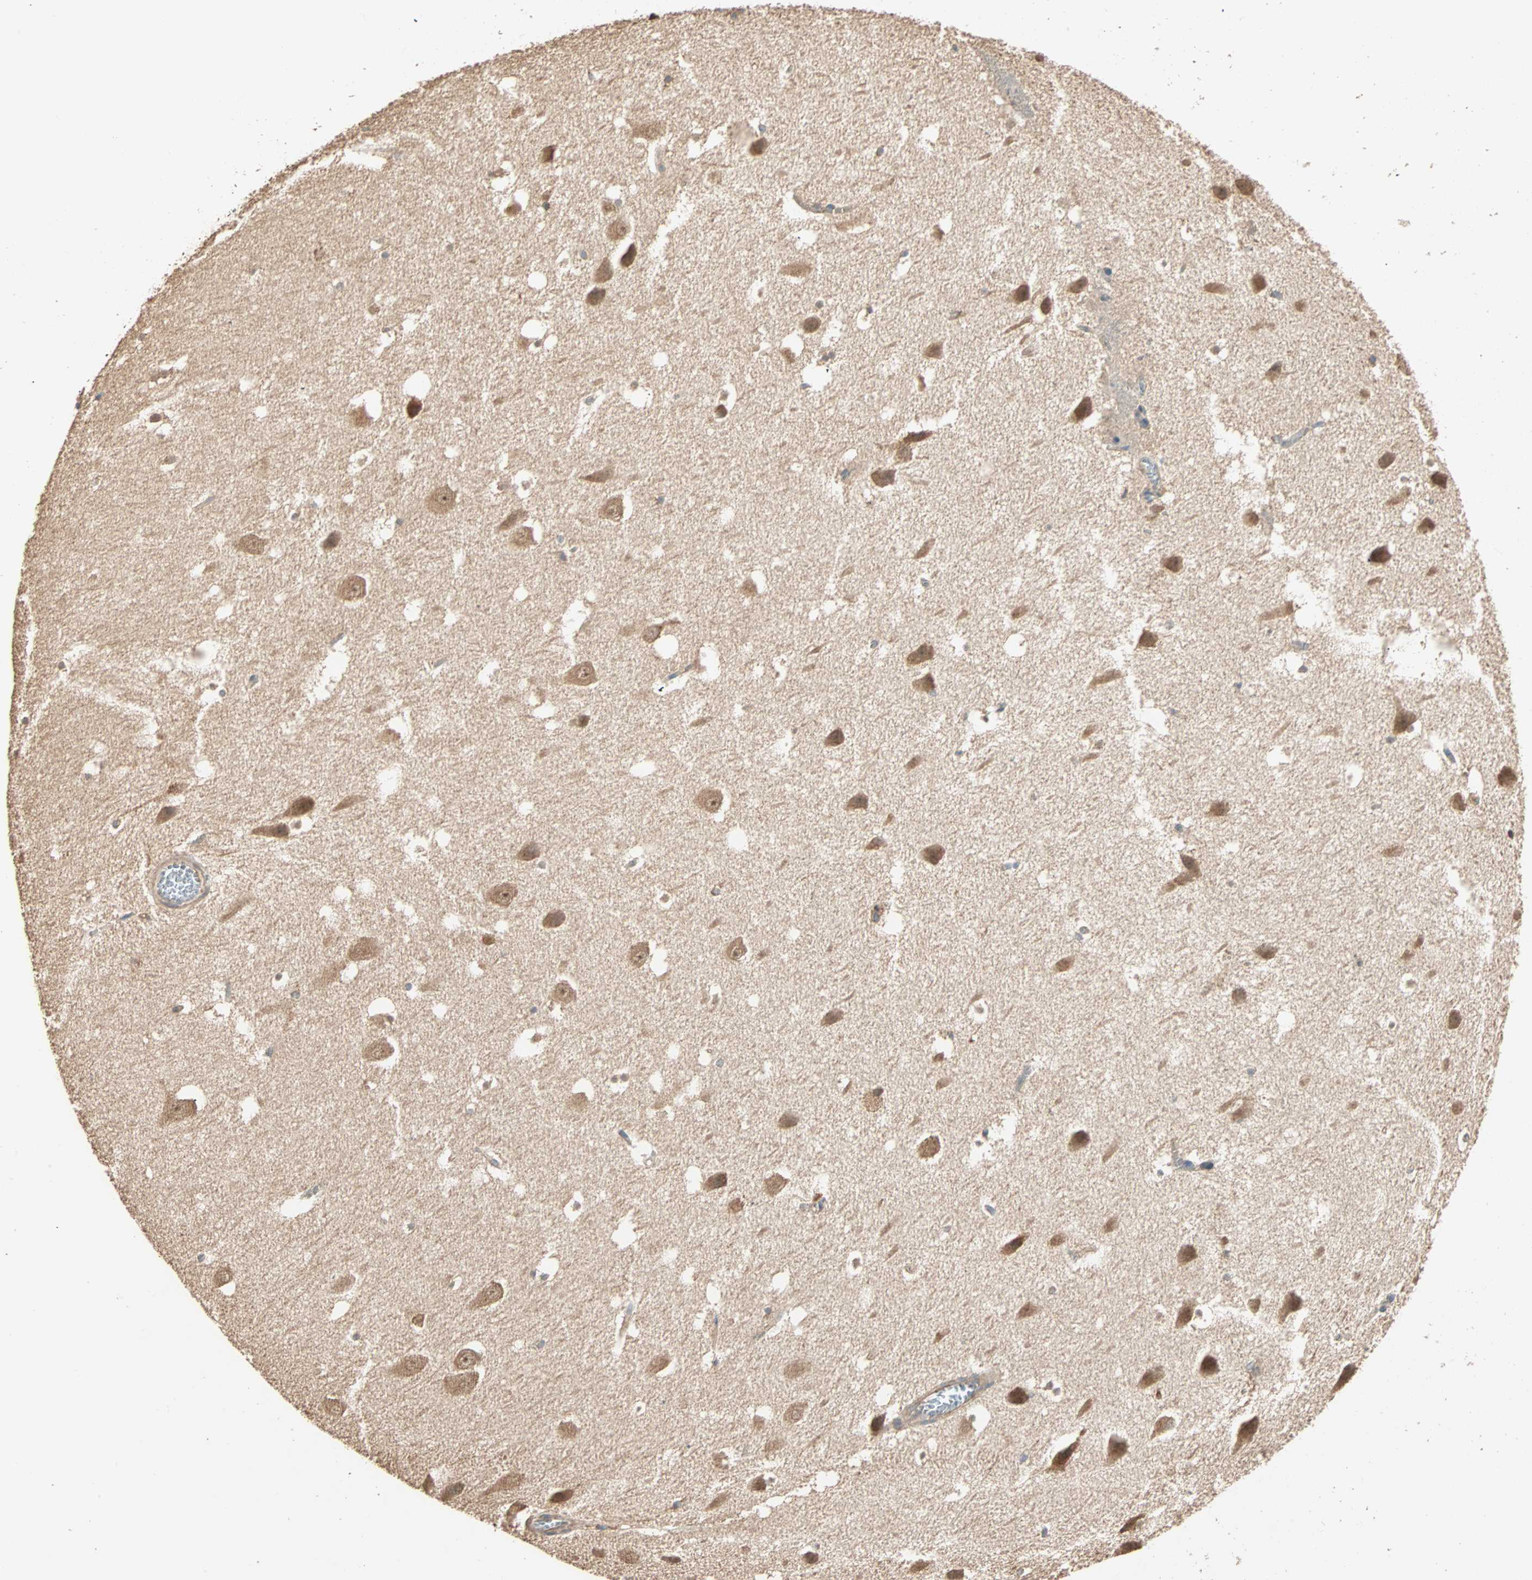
{"staining": {"intensity": "moderate", "quantity": "<25%", "location": "cytoplasmic/membranous"}, "tissue": "hippocampus", "cell_type": "Glial cells", "image_type": "normal", "snomed": [{"axis": "morphology", "description": "Normal tissue, NOS"}, {"axis": "topography", "description": "Hippocampus"}], "caption": "Protein positivity by immunohistochemistry displays moderate cytoplasmic/membranous staining in about <25% of glial cells in benign hippocampus.", "gene": "EIF4G2", "patient": {"sex": "male", "age": 45}}